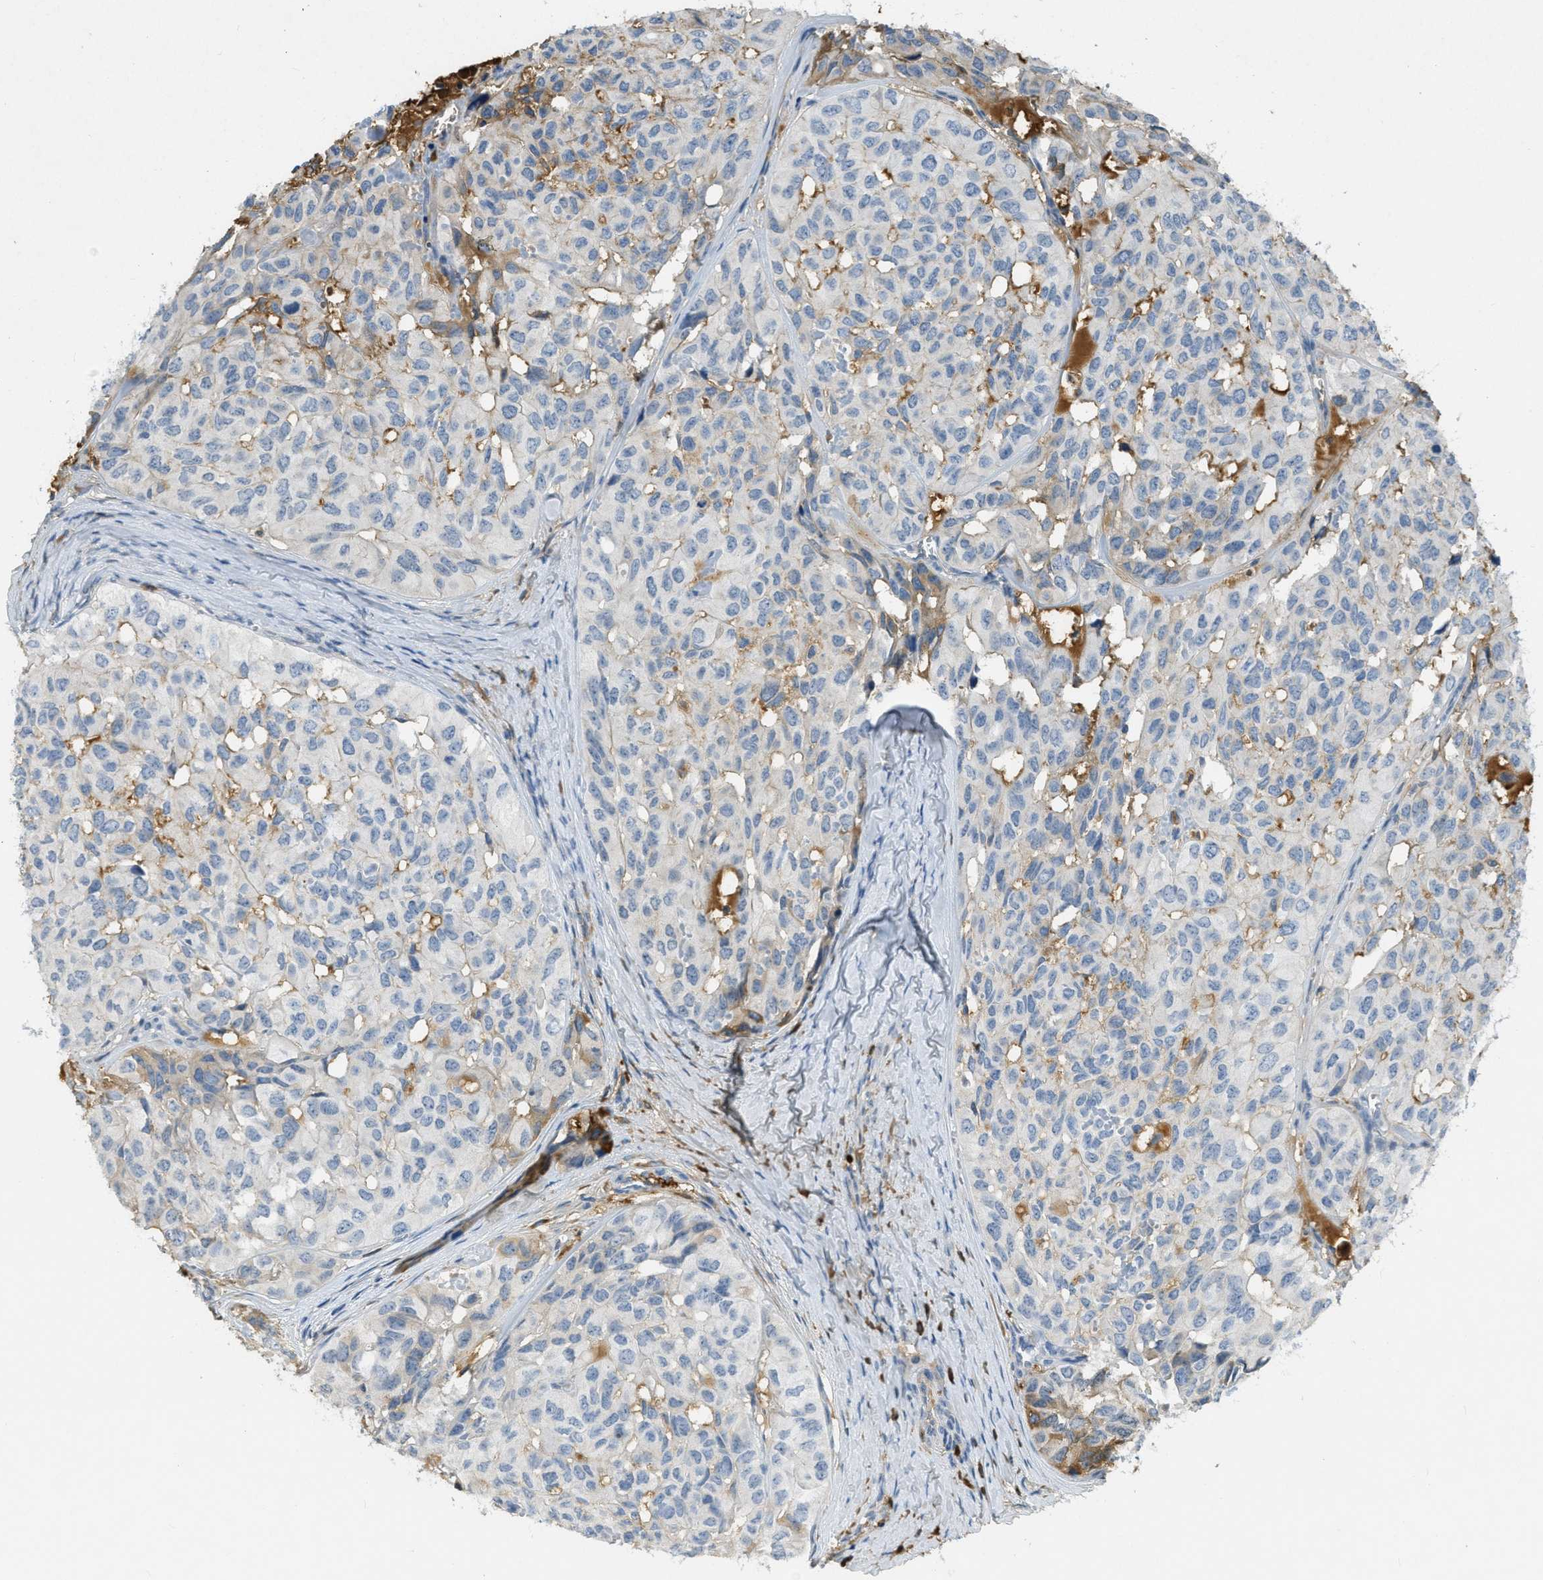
{"staining": {"intensity": "moderate", "quantity": "<25%", "location": "cytoplasmic/membranous"}, "tissue": "head and neck cancer", "cell_type": "Tumor cells", "image_type": "cancer", "snomed": [{"axis": "morphology", "description": "Adenocarcinoma, NOS"}, {"axis": "topography", "description": "Salivary gland, NOS"}, {"axis": "topography", "description": "Head-Neck"}], "caption": "Protein analysis of head and neck cancer tissue shows moderate cytoplasmic/membranous positivity in approximately <25% of tumor cells. The staining was performed using DAB, with brown indicating positive protein expression. Nuclei are stained blue with hematoxylin.", "gene": "PRTN3", "patient": {"sex": "female", "age": 76}}